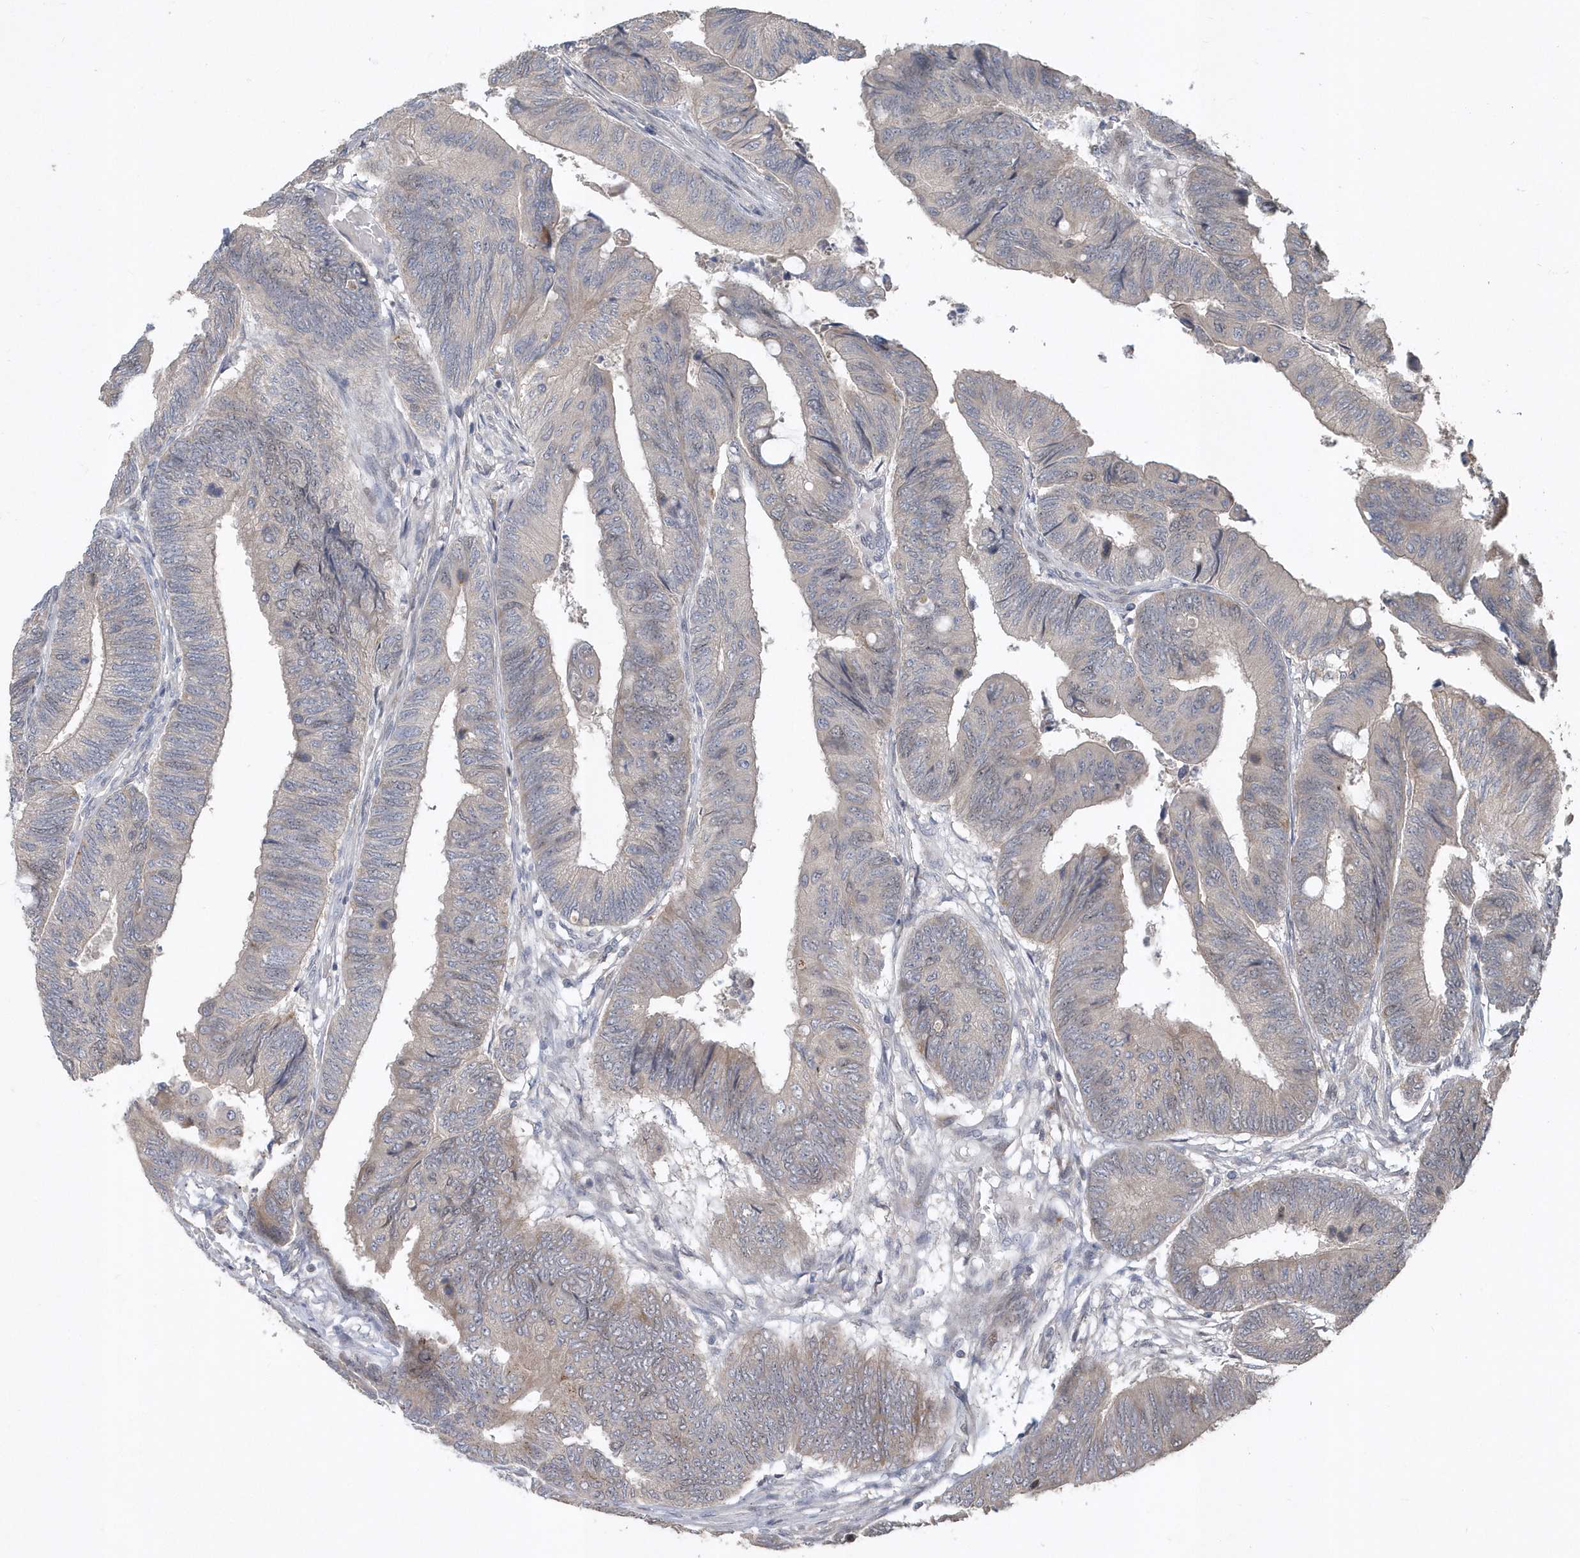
{"staining": {"intensity": "moderate", "quantity": "<25%", "location": "cytoplasmic/membranous,nuclear"}, "tissue": "colorectal cancer", "cell_type": "Tumor cells", "image_type": "cancer", "snomed": [{"axis": "morphology", "description": "Normal tissue, NOS"}, {"axis": "morphology", "description": "Adenocarcinoma, NOS"}, {"axis": "topography", "description": "Rectum"}, {"axis": "topography", "description": "Peripheral nerve tissue"}], "caption": "Protein analysis of colorectal adenocarcinoma tissue demonstrates moderate cytoplasmic/membranous and nuclear positivity in approximately <25% of tumor cells.", "gene": "TRAIP", "patient": {"sex": "male", "age": 92}}